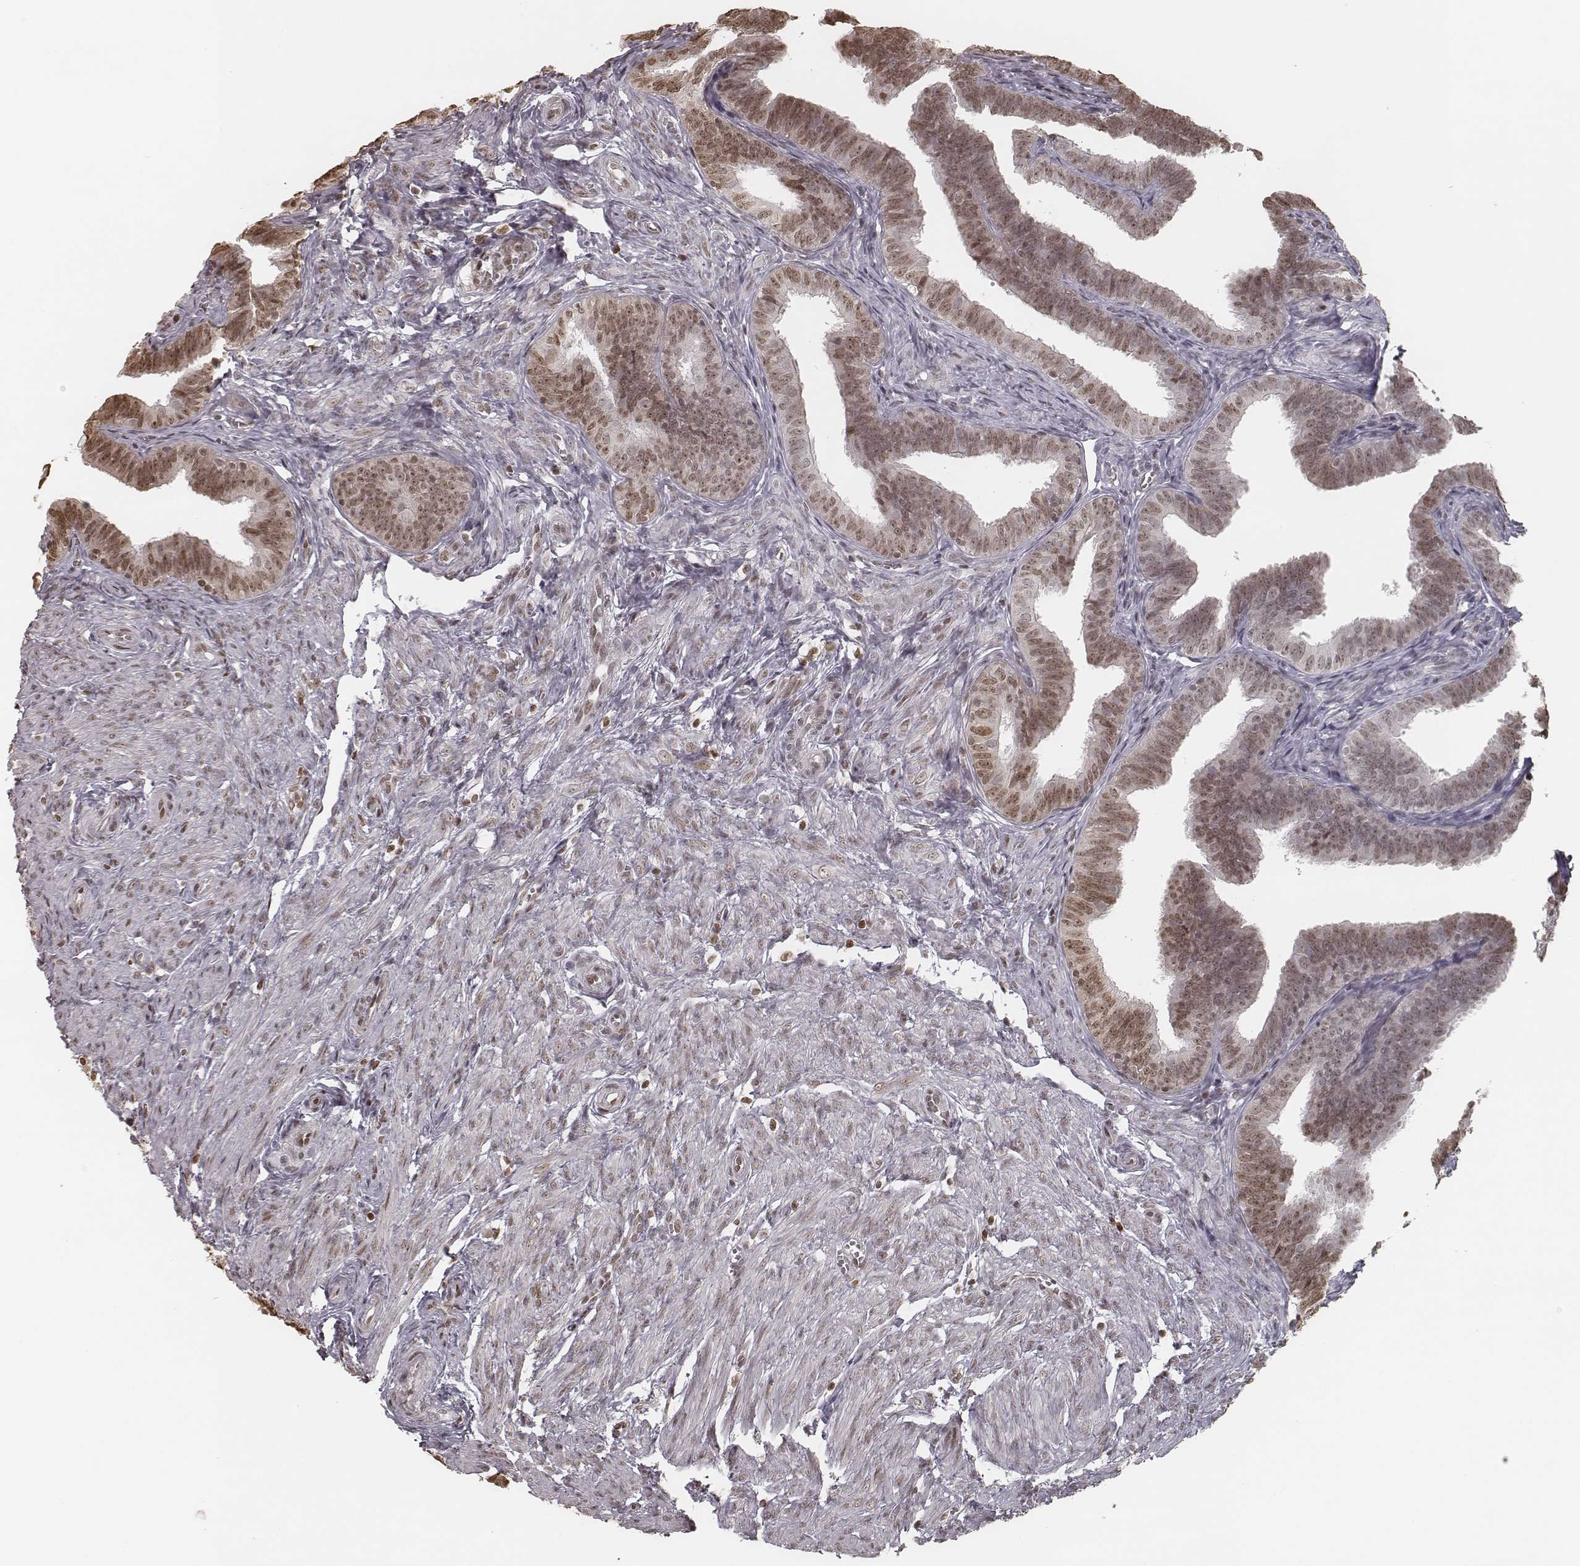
{"staining": {"intensity": "moderate", "quantity": ">75%", "location": "nuclear"}, "tissue": "fallopian tube", "cell_type": "Glandular cells", "image_type": "normal", "snomed": [{"axis": "morphology", "description": "Normal tissue, NOS"}, {"axis": "topography", "description": "Fallopian tube"}], "caption": "High-power microscopy captured an IHC image of unremarkable fallopian tube, revealing moderate nuclear staining in approximately >75% of glandular cells.", "gene": "HMGA2", "patient": {"sex": "female", "age": 25}}